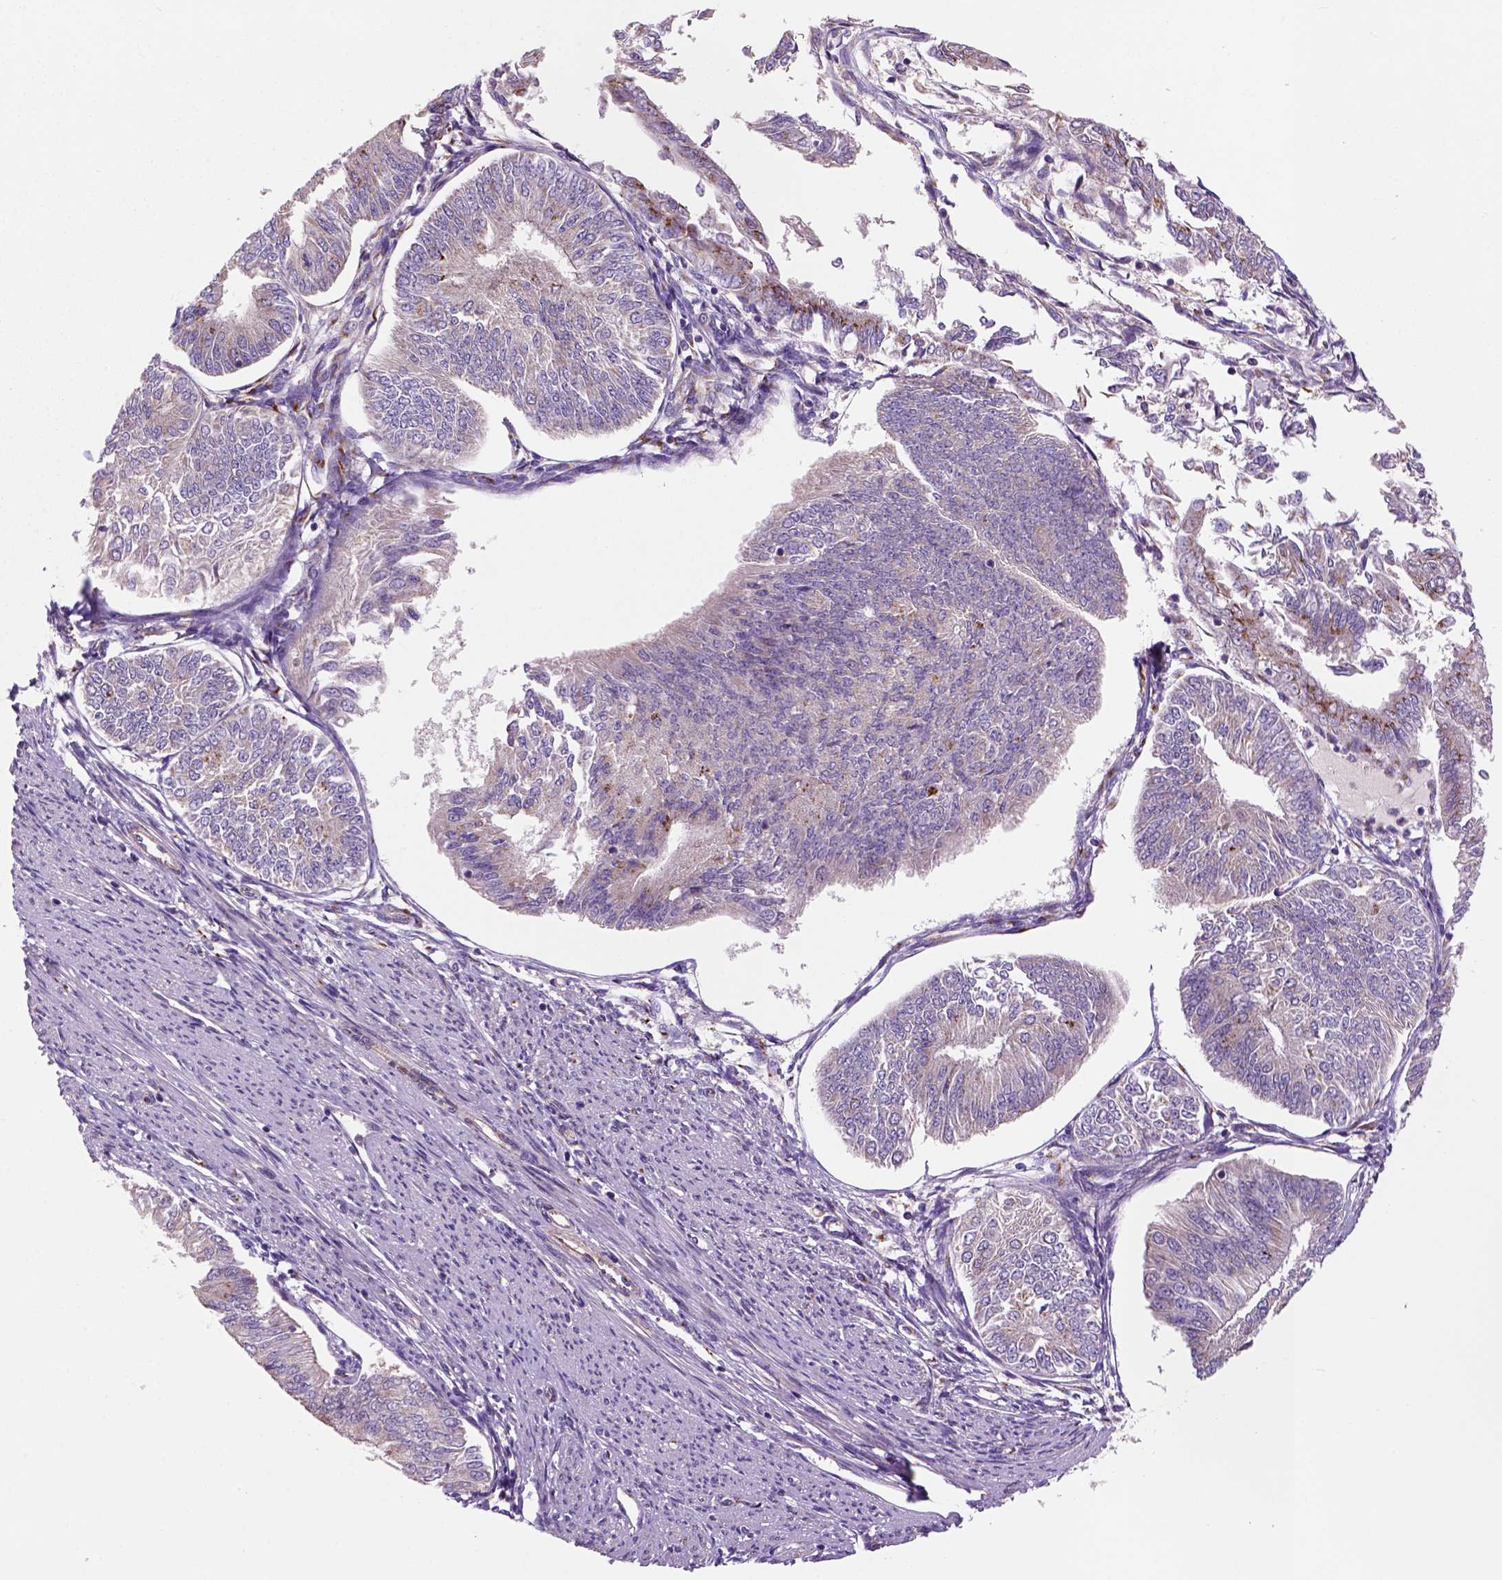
{"staining": {"intensity": "moderate", "quantity": "<25%", "location": "cytoplasmic/membranous"}, "tissue": "endometrial cancer", "cell_type": "Tumor cells", "image_type": "cancer", "snomed": [{"axis": "morphology", "description": "Adenocarcinoma, NOS"}, {"axis": "topography", "description": "Endometrium"}], "caption": "Brown immunohistochemical staining in endometrial adenocarcinoma reveals moderate cytoplasmic/membranous positivity in approximately <25% of tumor cells.", "gene": "WARS2", "patient": {"sex": "female", "age": 58}}